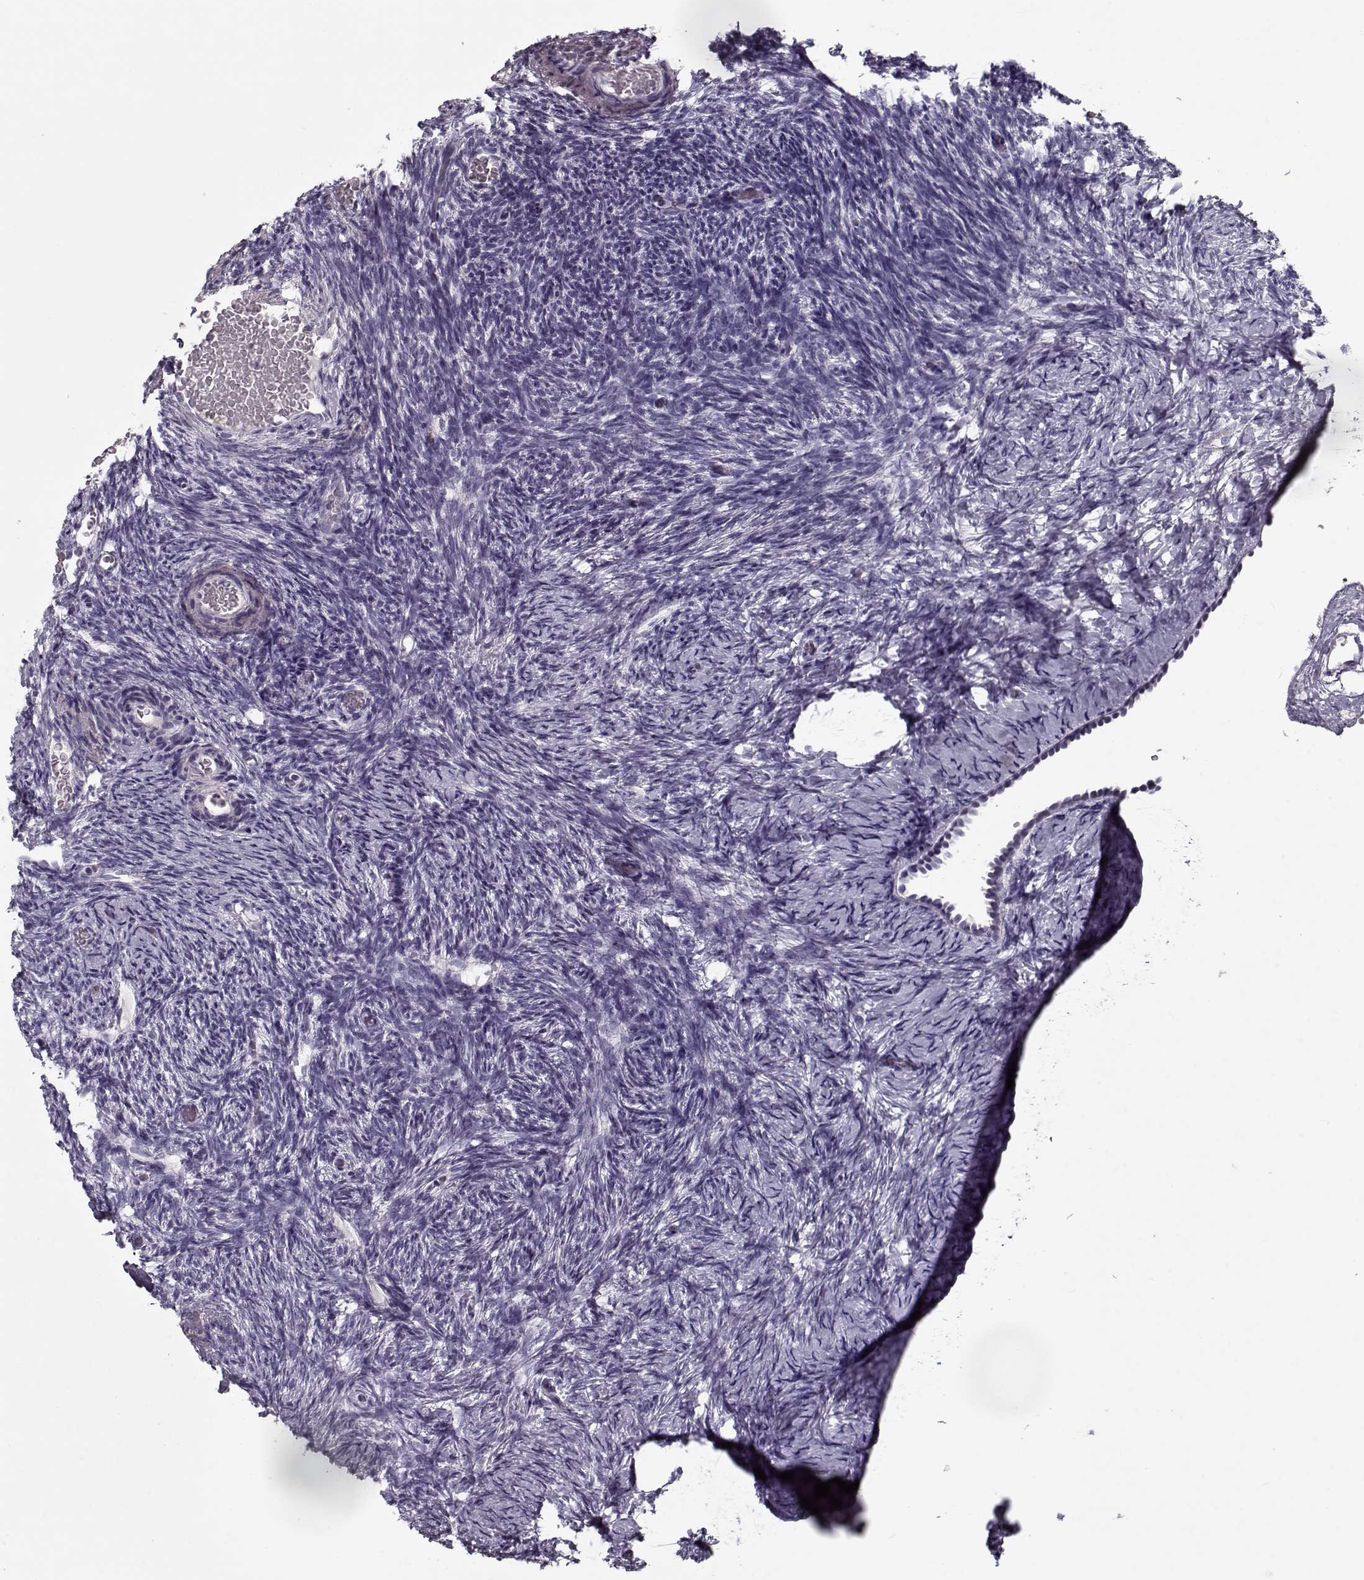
{"staining": {"intensity": "negative", "quantity": "none", "location": "none"}, "tissue": "ovary", "cell_type": "Ovarian stroma cells", "image_type": "normal", "snomed": [{"axis": "morphology", "description": "Normal tissue, NOS"}, {"axis": "topography", "description": "Ovary"}], "caption": "This photomicrograph is of benign ovary stained with immunohistochemistry (IHC) to label a protein in brown with the nuclei are counter-stained blue. There is no expression in ovarian stroma cells. The staining is performed using DAB (3,3'-diaminobenzidine) brown chromogen with nuclei counter-stained in using hematoxylin.", "gene": "CCDC136", "patient": {"sex": "female", "age": 39}}